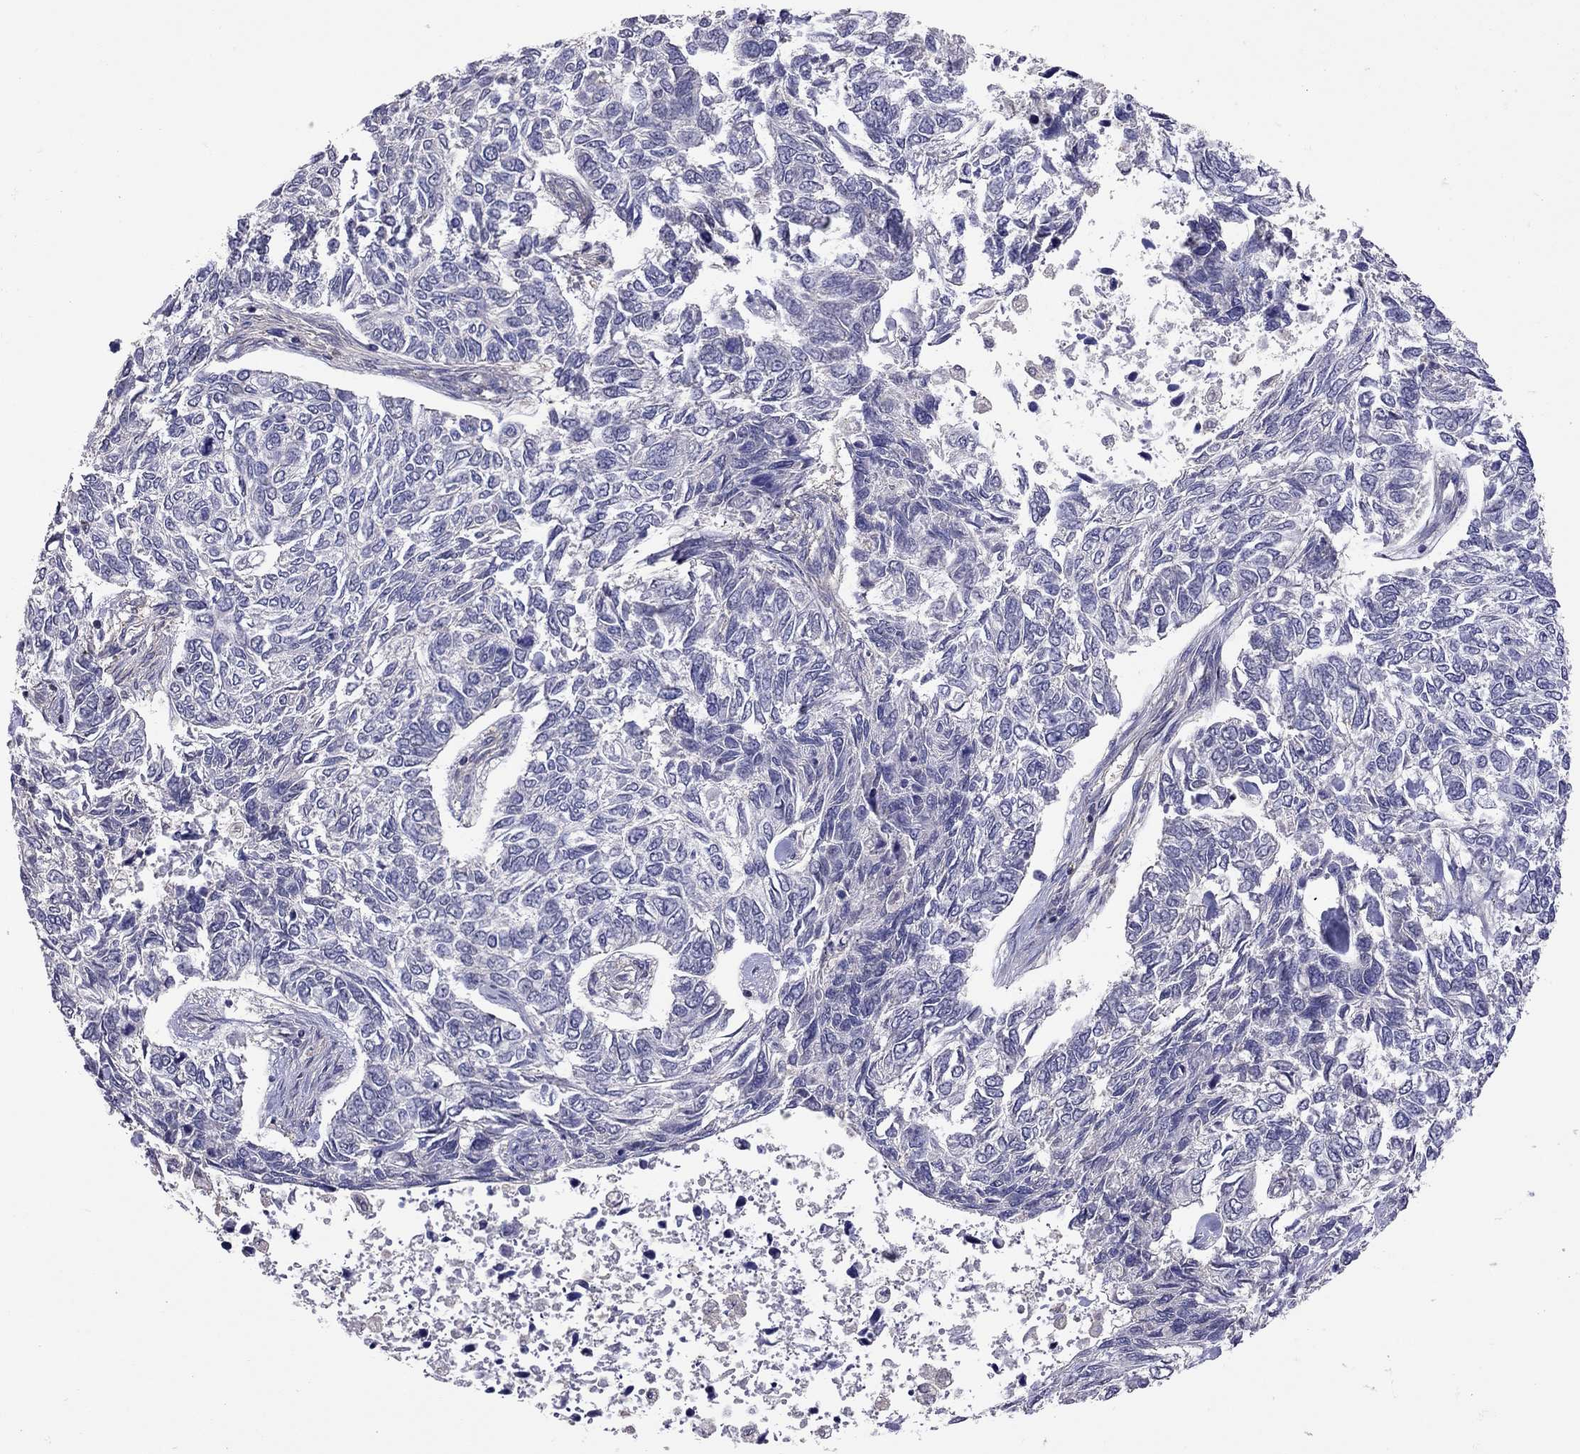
{"staining": {"intensity": "negative", "quantity": "none", "location": "none"}, "tissue": "skin cancer", "cell_type": "Tumor cells", "image_type": "cancer", "snomed": [{"axis": "morphology", "description": "Basal cell carcinoma"}, {"axis": "topography", "description": "Skin"}], "caption": "Skin basal cell carcinoma was stained to show a protein in brown. There is no significant positivity in tumor cells.", "gene": "RTP5", "patient": {"sex": "female", "age": 65}}